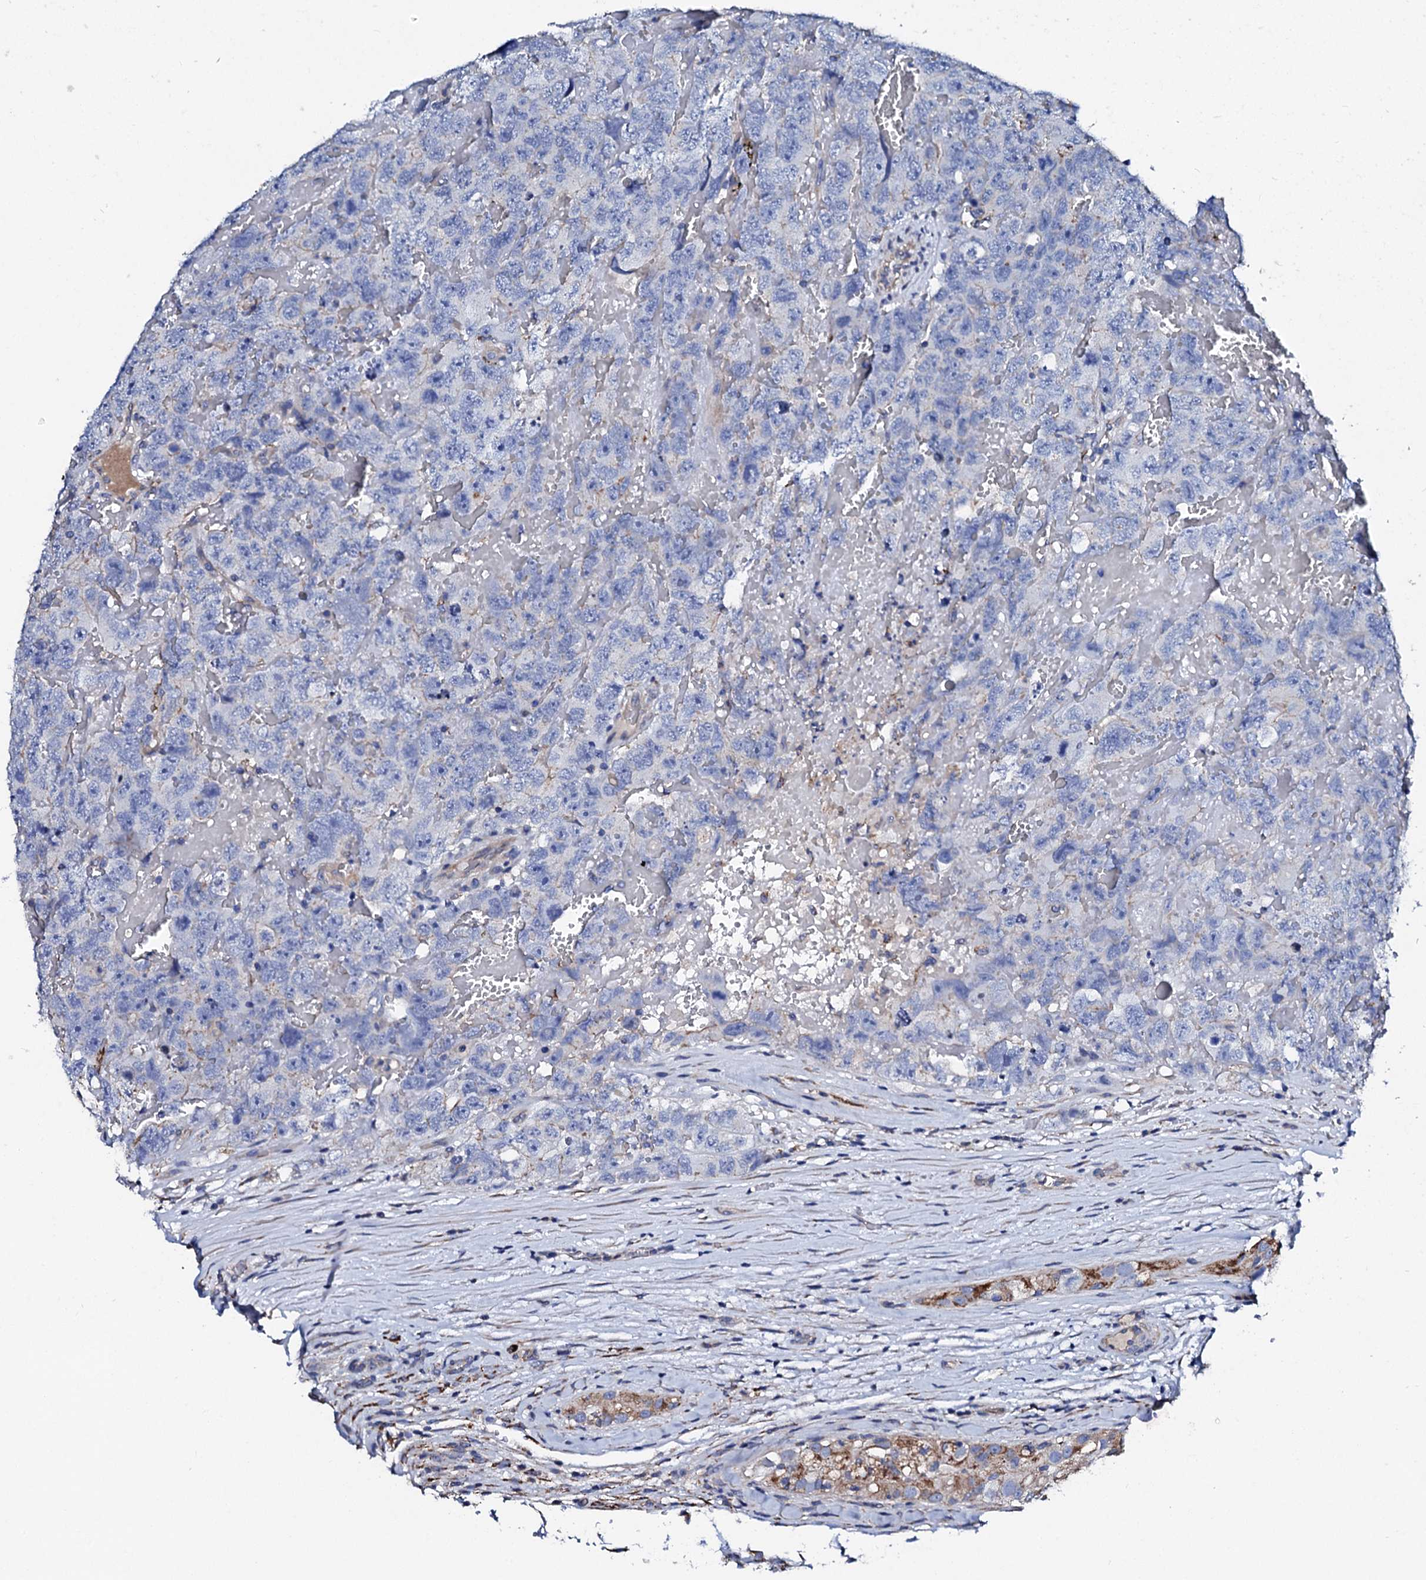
{"staining": {"intensity": "negative", "quantity": "none", "location": "none"}, "tissue": "testis cancer", "cell_type": "Tumor cells", "image_type": "cancer", "snomed": [{"axis": "morphology", "description": "Carcinoma, Embryonal, NOS"}, {"axis": "topography", "description": "Testis"}], "caption": "Tumor cells show no significant protein expression in testis cancer (embryonal carcinoma).", "gene": "KLHL32", "patient": {"sex": "male", "age": 45}}